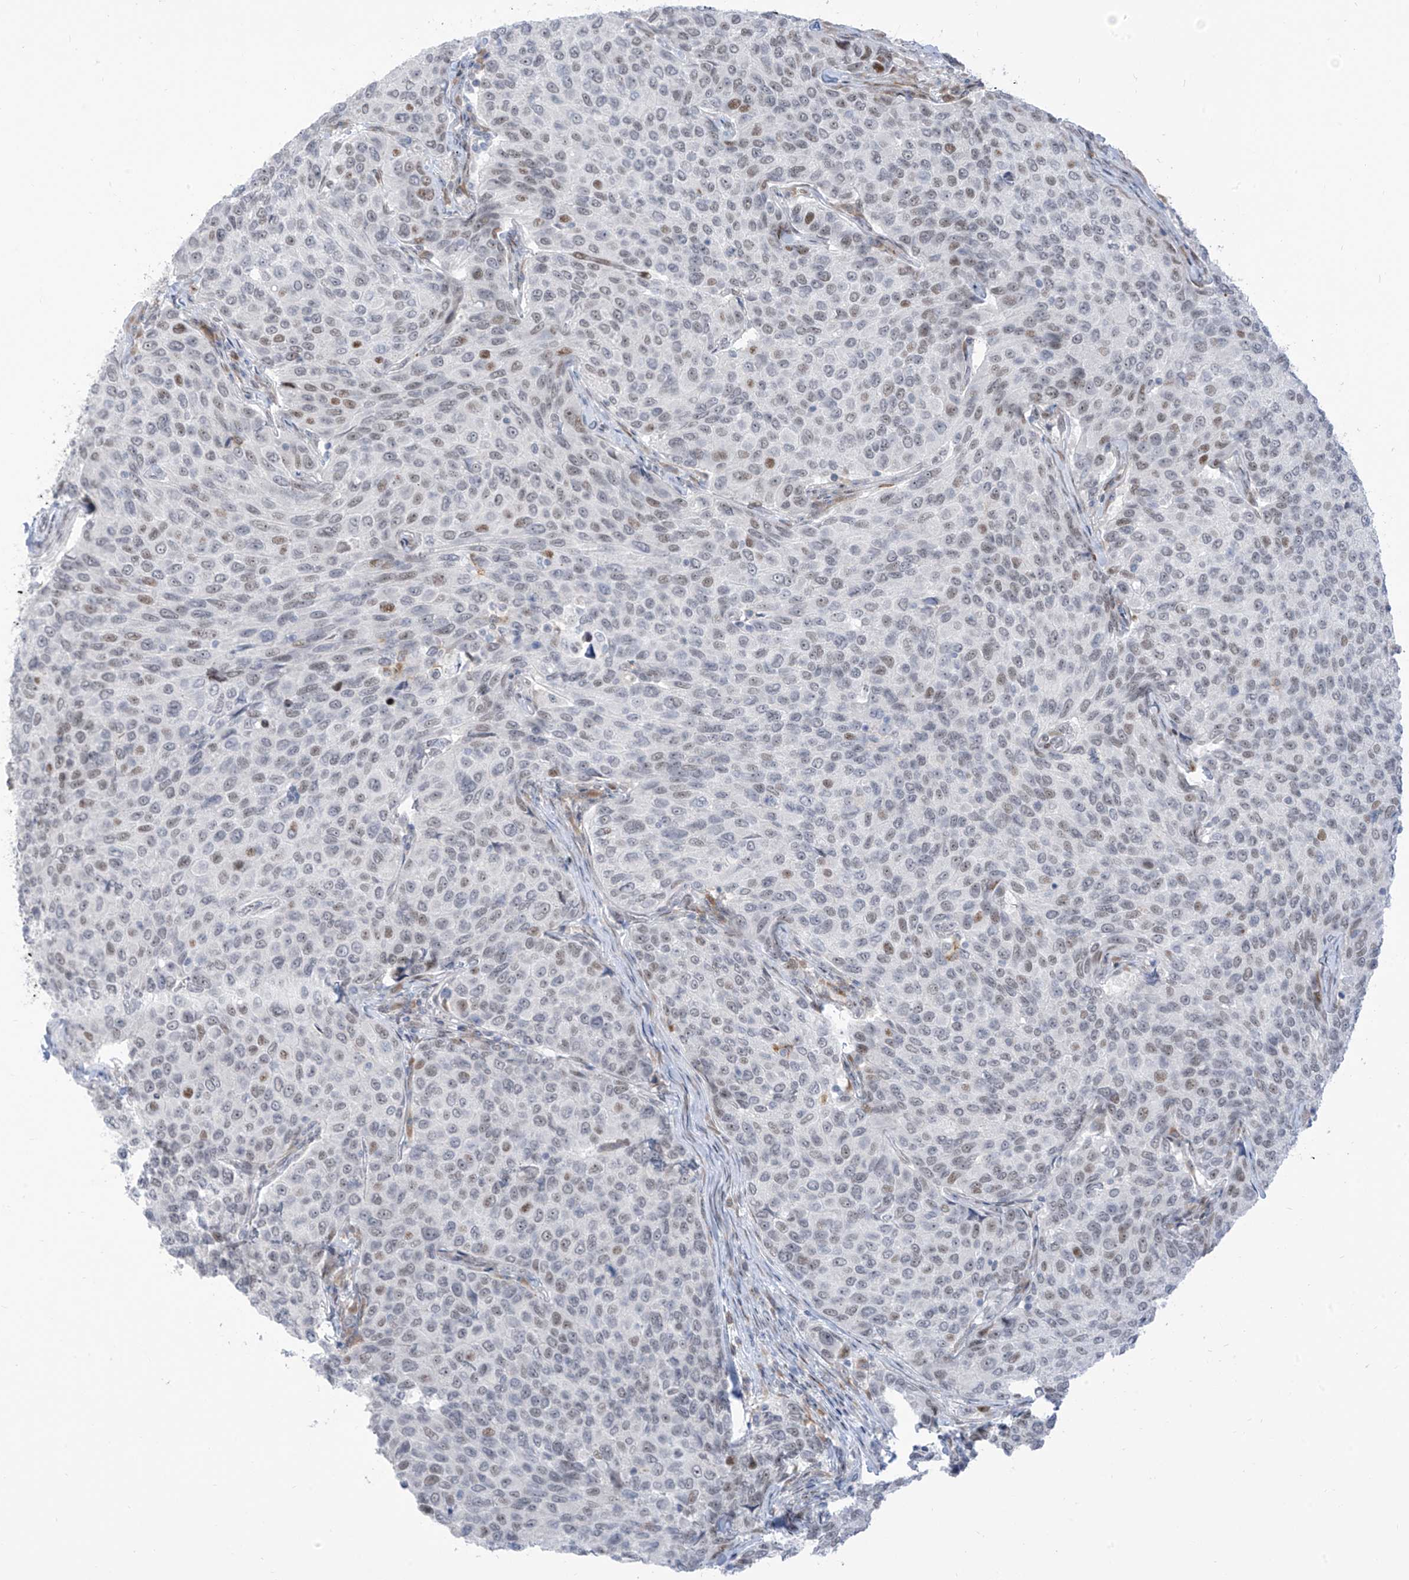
{"staining": {"intensity": "moderate", "quantity": "<25%", "location": "nuclear"}, "tissue": "breast cancer", "cell_type": "Tumor cells", "image_type": "cancer", "snomed": [{"axis": "morphology", "description": "Duct carcinoma"}, {"axis": "topography", "description": "Breast"}], "caption": "Moderate nuclear staining for a protein is present in approximately <25% of tumor cells of breast cancer using immunohistochemistry (IHC).", "gene": "LIN9", "patient": {"sex": "female", "age": 55}}